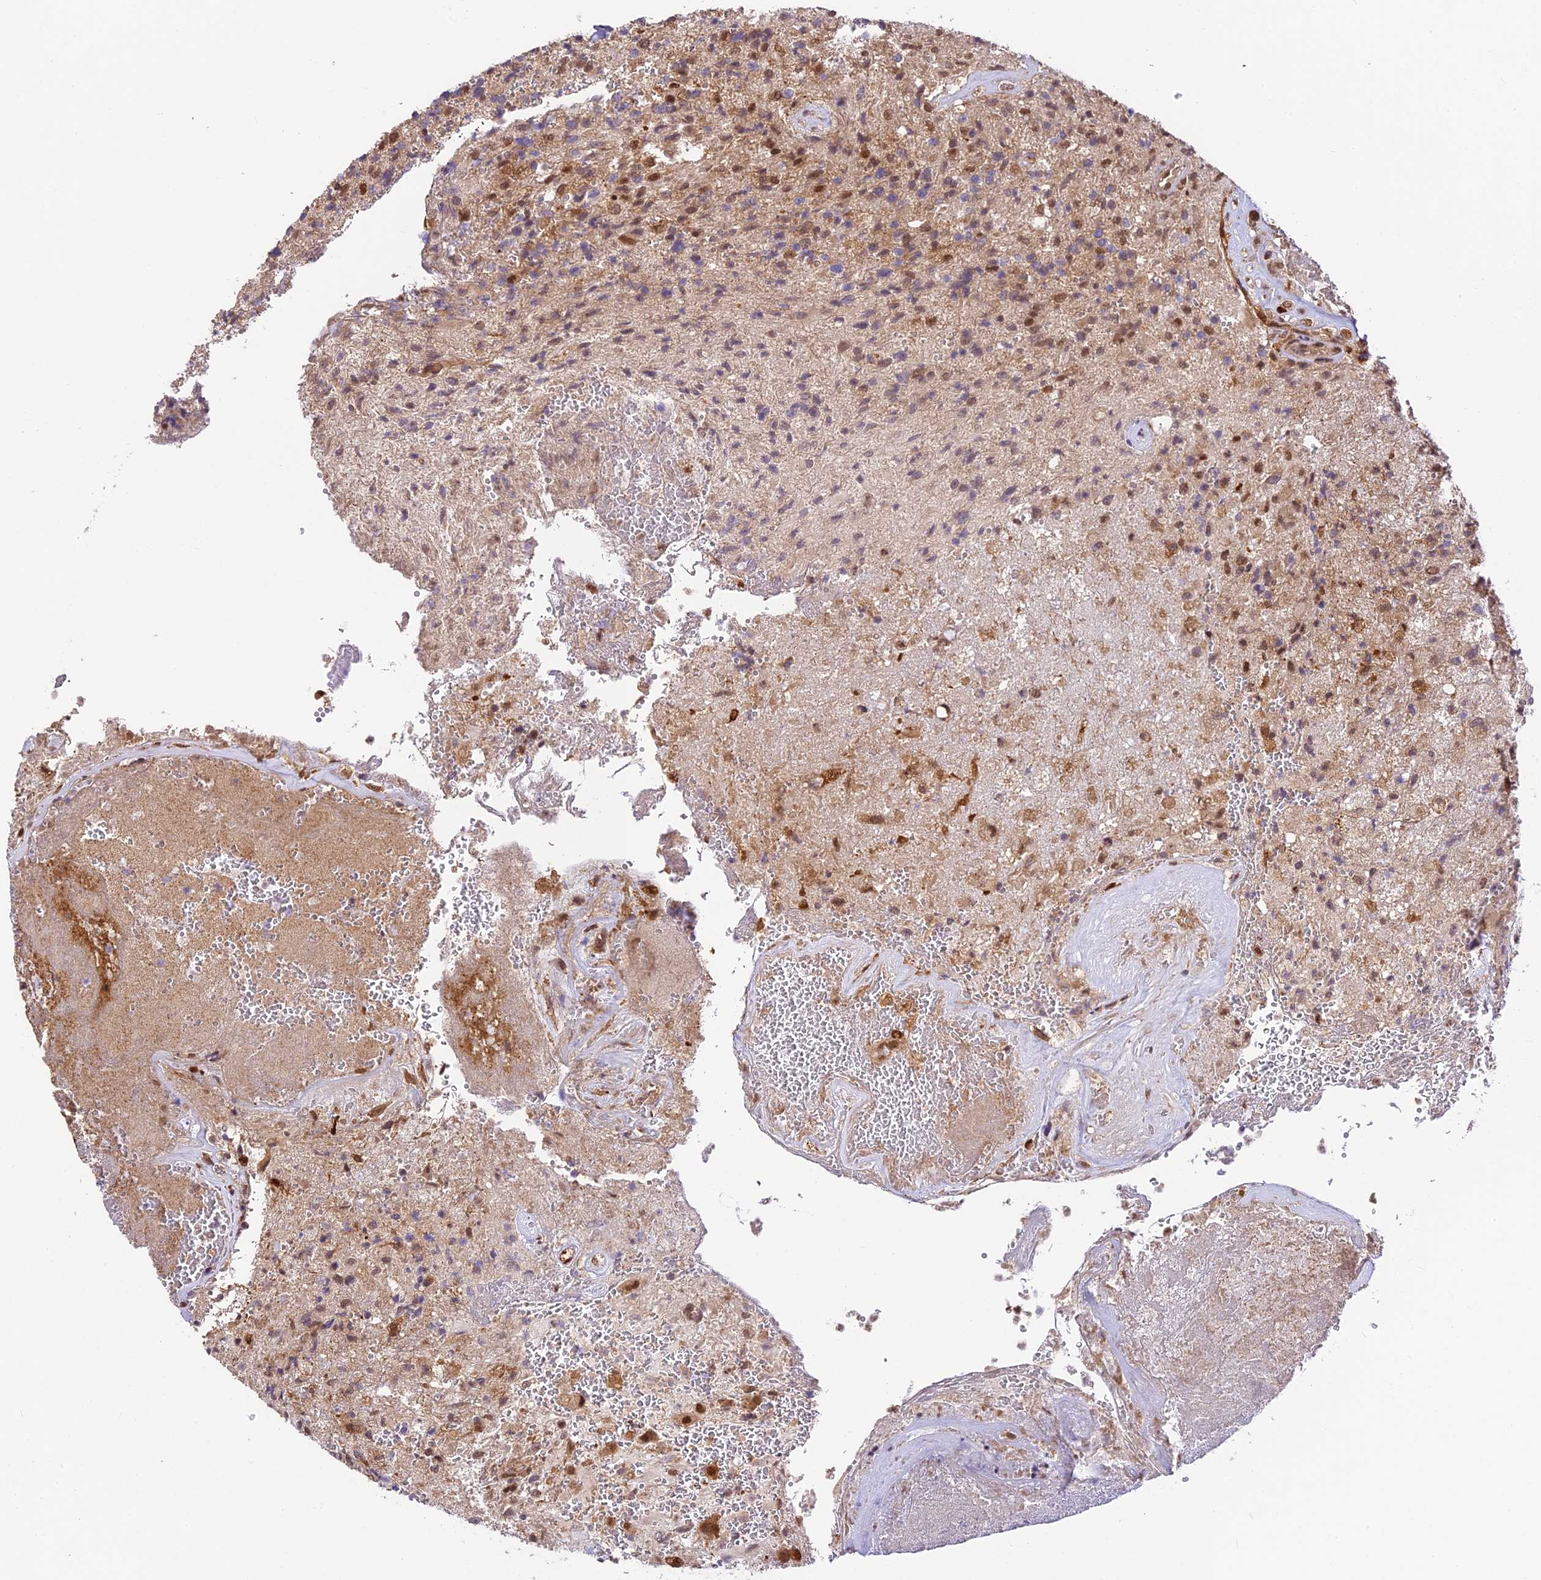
{"staining": {"intensity": "moderate", "quantity": "<25%", "location": "nuclear"}, "tissue": "glioma", "cell_type": "Tumor cells", "image_type": "cancer", "snomed": [{"axis": "morphology", "description": "Glioma, malignant, High grade"}, {"axis": "topography", "description": "Brain"}], "caption": "Tumor cells reveal moderate nuclear staining in about <25% of cells in glioma.", "gene": "TRIM22", "patient": {"sex": "male", "age": 56}}